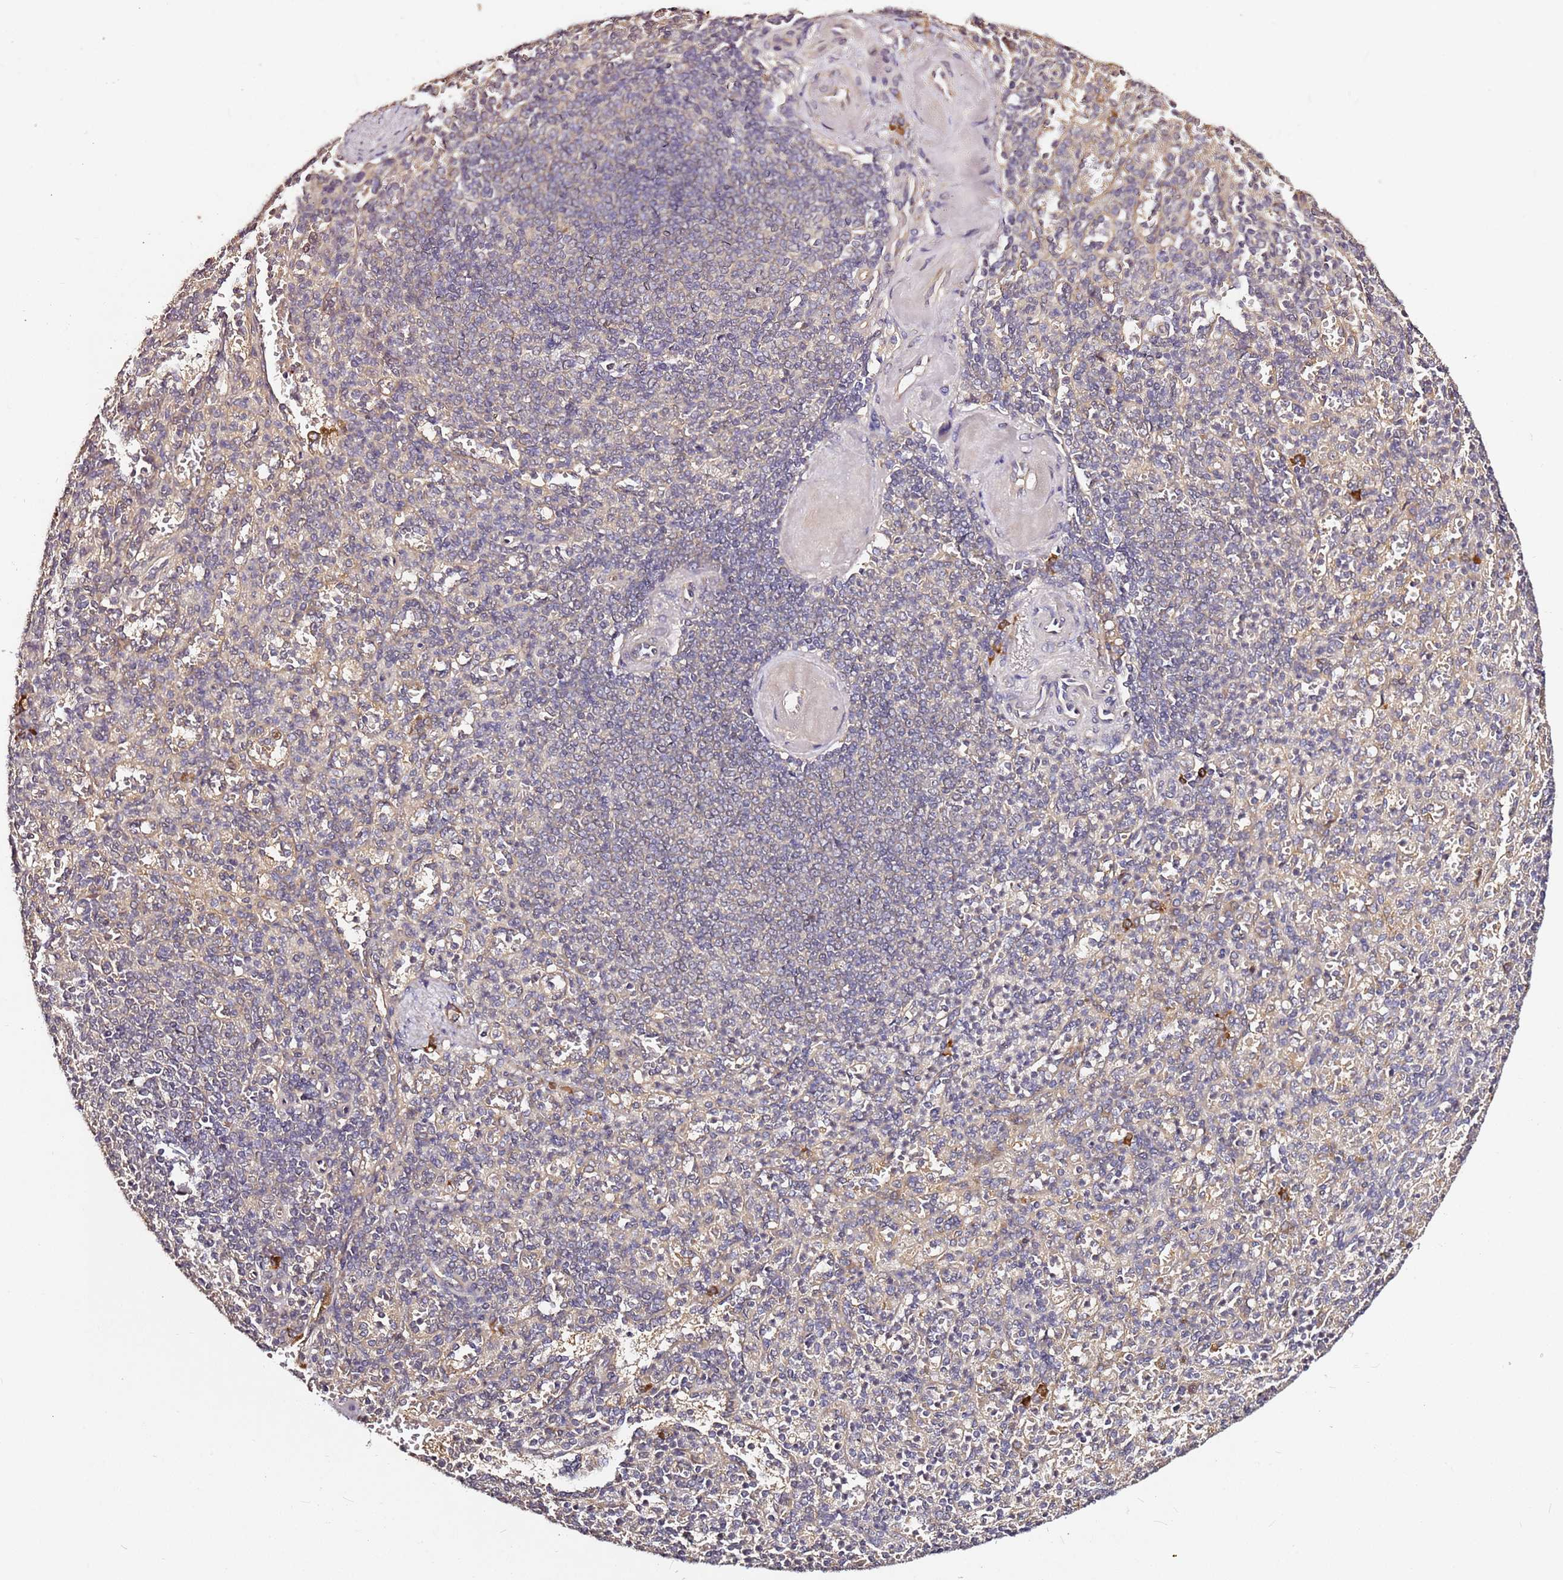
{"staining": {"intensity": "negative", "quantity": "none", "location": "none"}, "tissue": "spleen", "cell_type": "Cells in red pulp", "image_type": "normal", "snomed": [{"axis": "morphology", "description": "Normal tissue, NOS"}, {"axis": "topography", "description": "Spleen"}], "caption": "The photomicrograph exhibits no staining of cells in red pulp in normal spleen. (DAB immunohistochemistry with hematoxylin counter stain).", "gene": "C6orf136", "patient": {"sex": "female", "age": 74}}